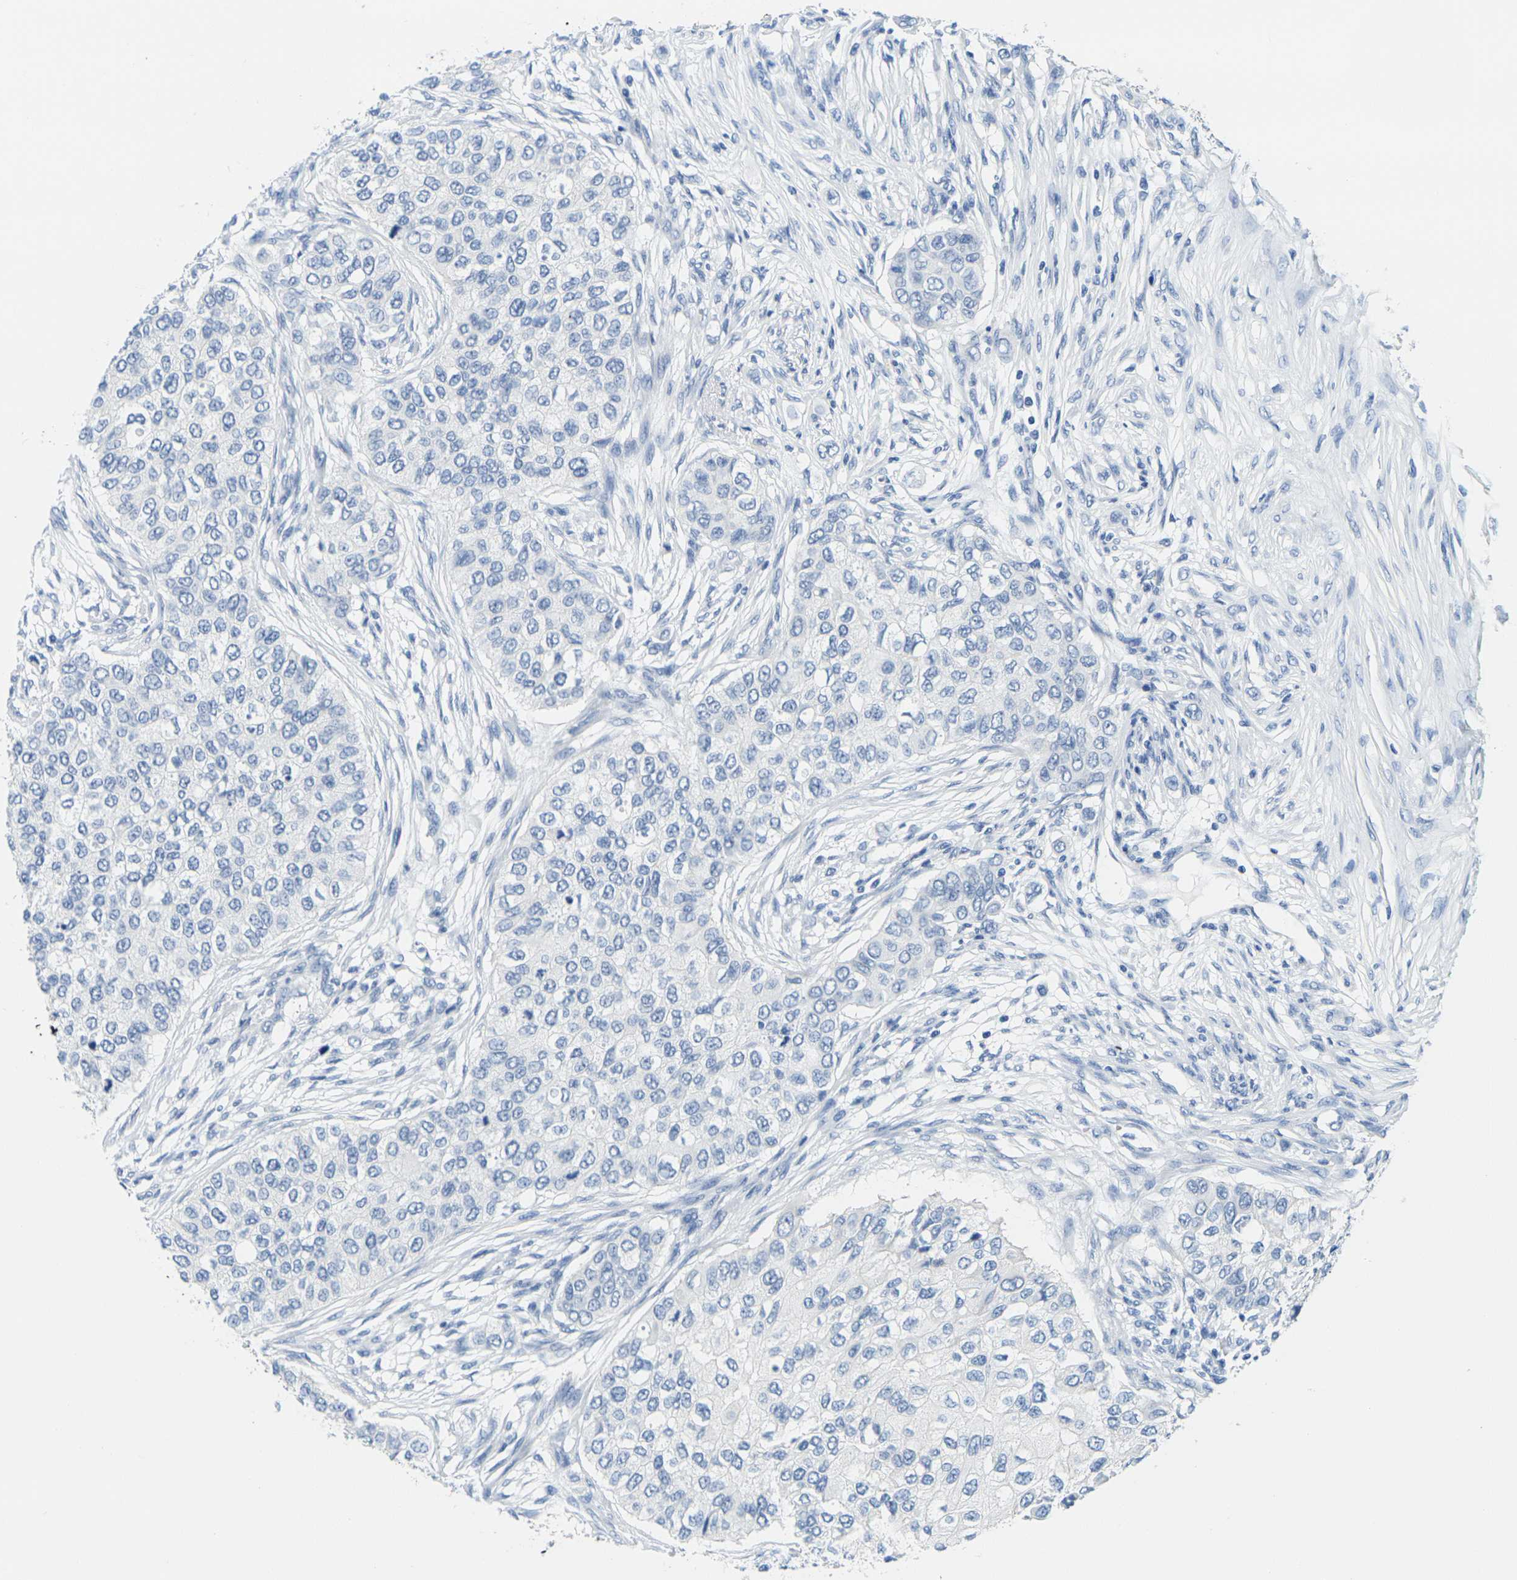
{"staining": {"intensity": "negative", "quantity": "none", "location": "none"}, "tissue": "breast cancer", "cell_type": "Tumor cells", "image_type": "cancer", "snomed": [{"axis": "morphology", "description": "Normal tissue, NOS"}, {"axis": "morphology", "description": "Duct carcinoma"}, {"axis": "topography", "description": "Breast"}], "caption": "This is an immunohistochemistry histopathology image of breast cancer. There is no staining in tumor cells.", "gene": "FAM3D", "patient": {"sex": "female", "age": 49}}